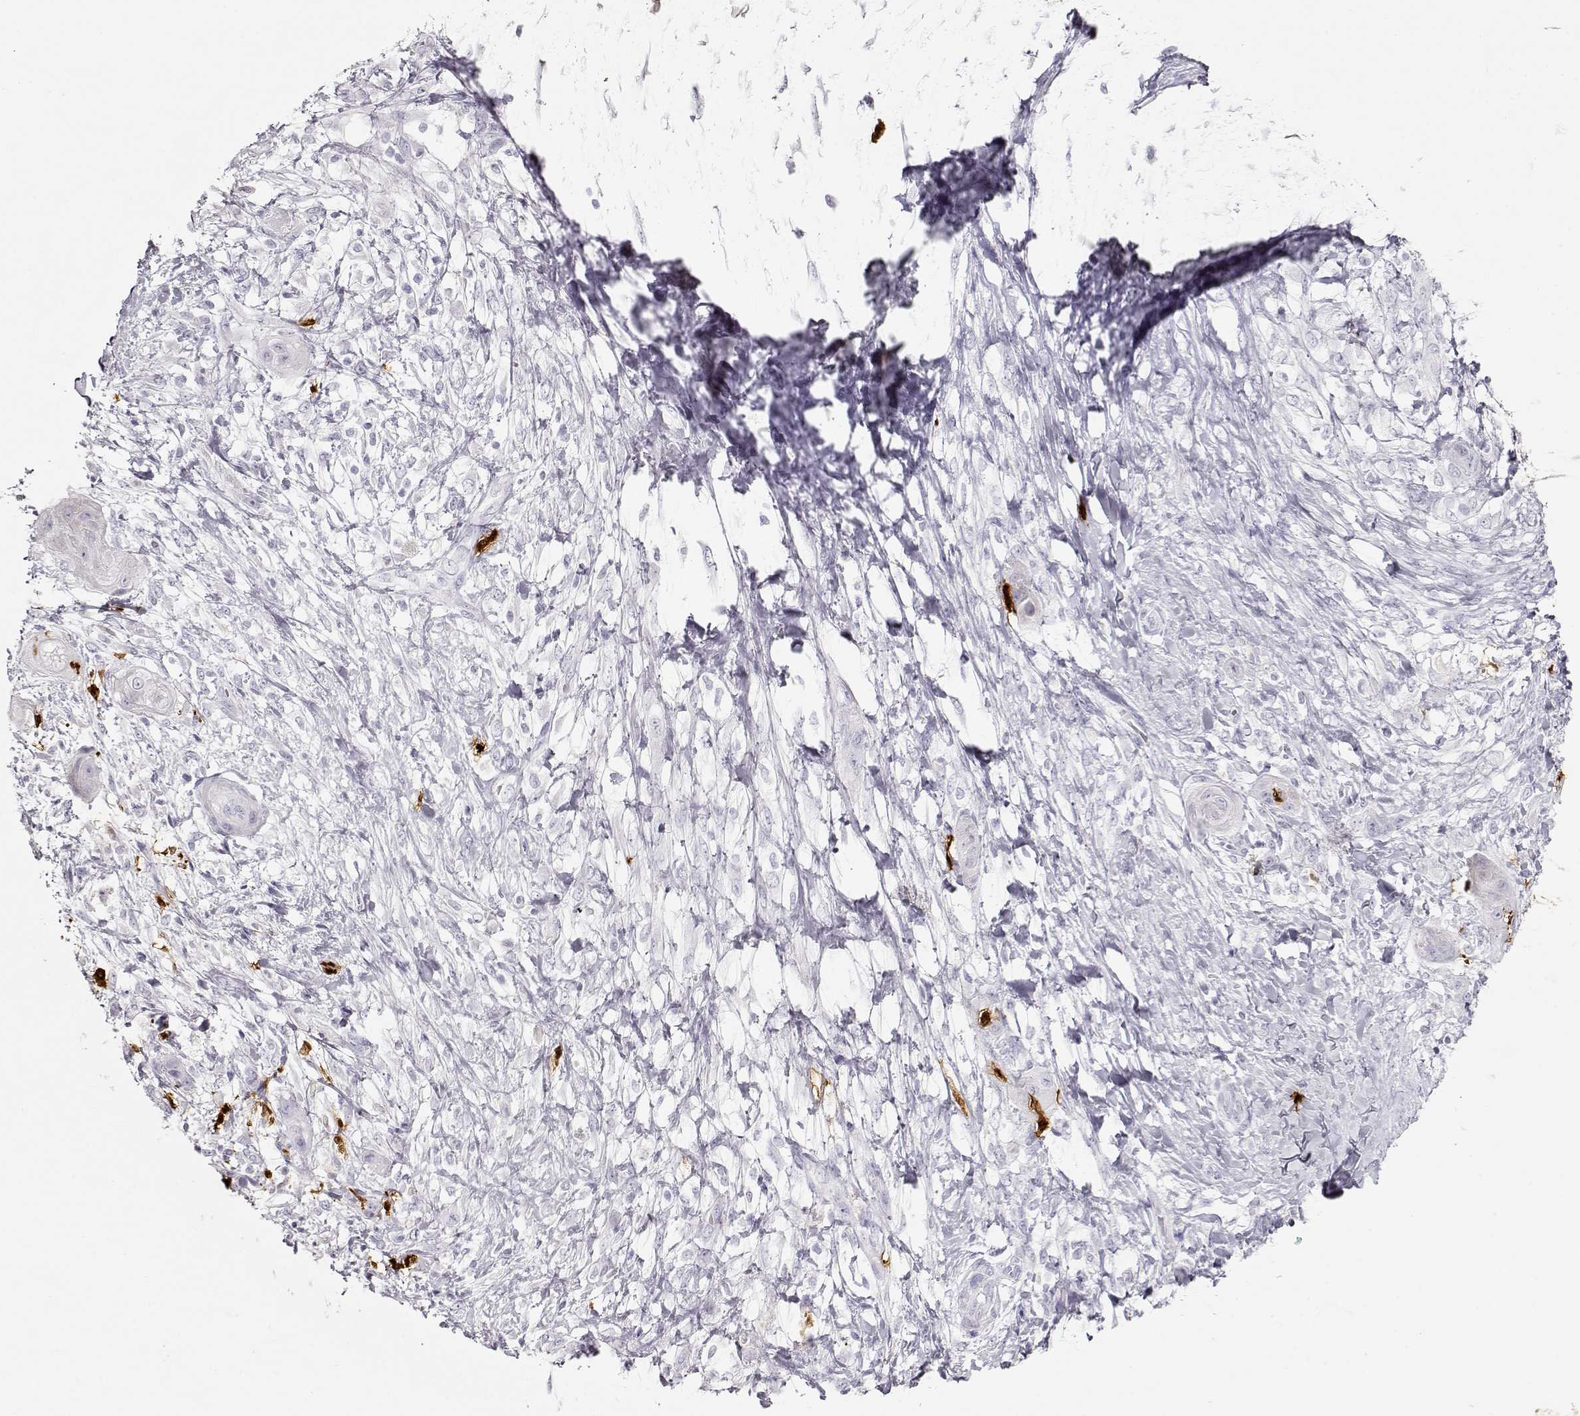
{"staining": {"intensity": "negative", "quantity": "none", "location": "none"}, "tissue": "skin cancer", "cell_type": "Tumor cells", "image_type": "cancer", "snomed": [{"axis": "morphology", "description": "Squamous cell carcinoma, NOS"}, {"axis": "topography", "description": "Skin"}], "caption": "A high-resolution image shows immunohistochemistry staining of squamous cell carcinoma (skin), which shows no significant staining in tumor cells.", "gene": "S100B", "patient": {"sex": "male", "age": 62}}